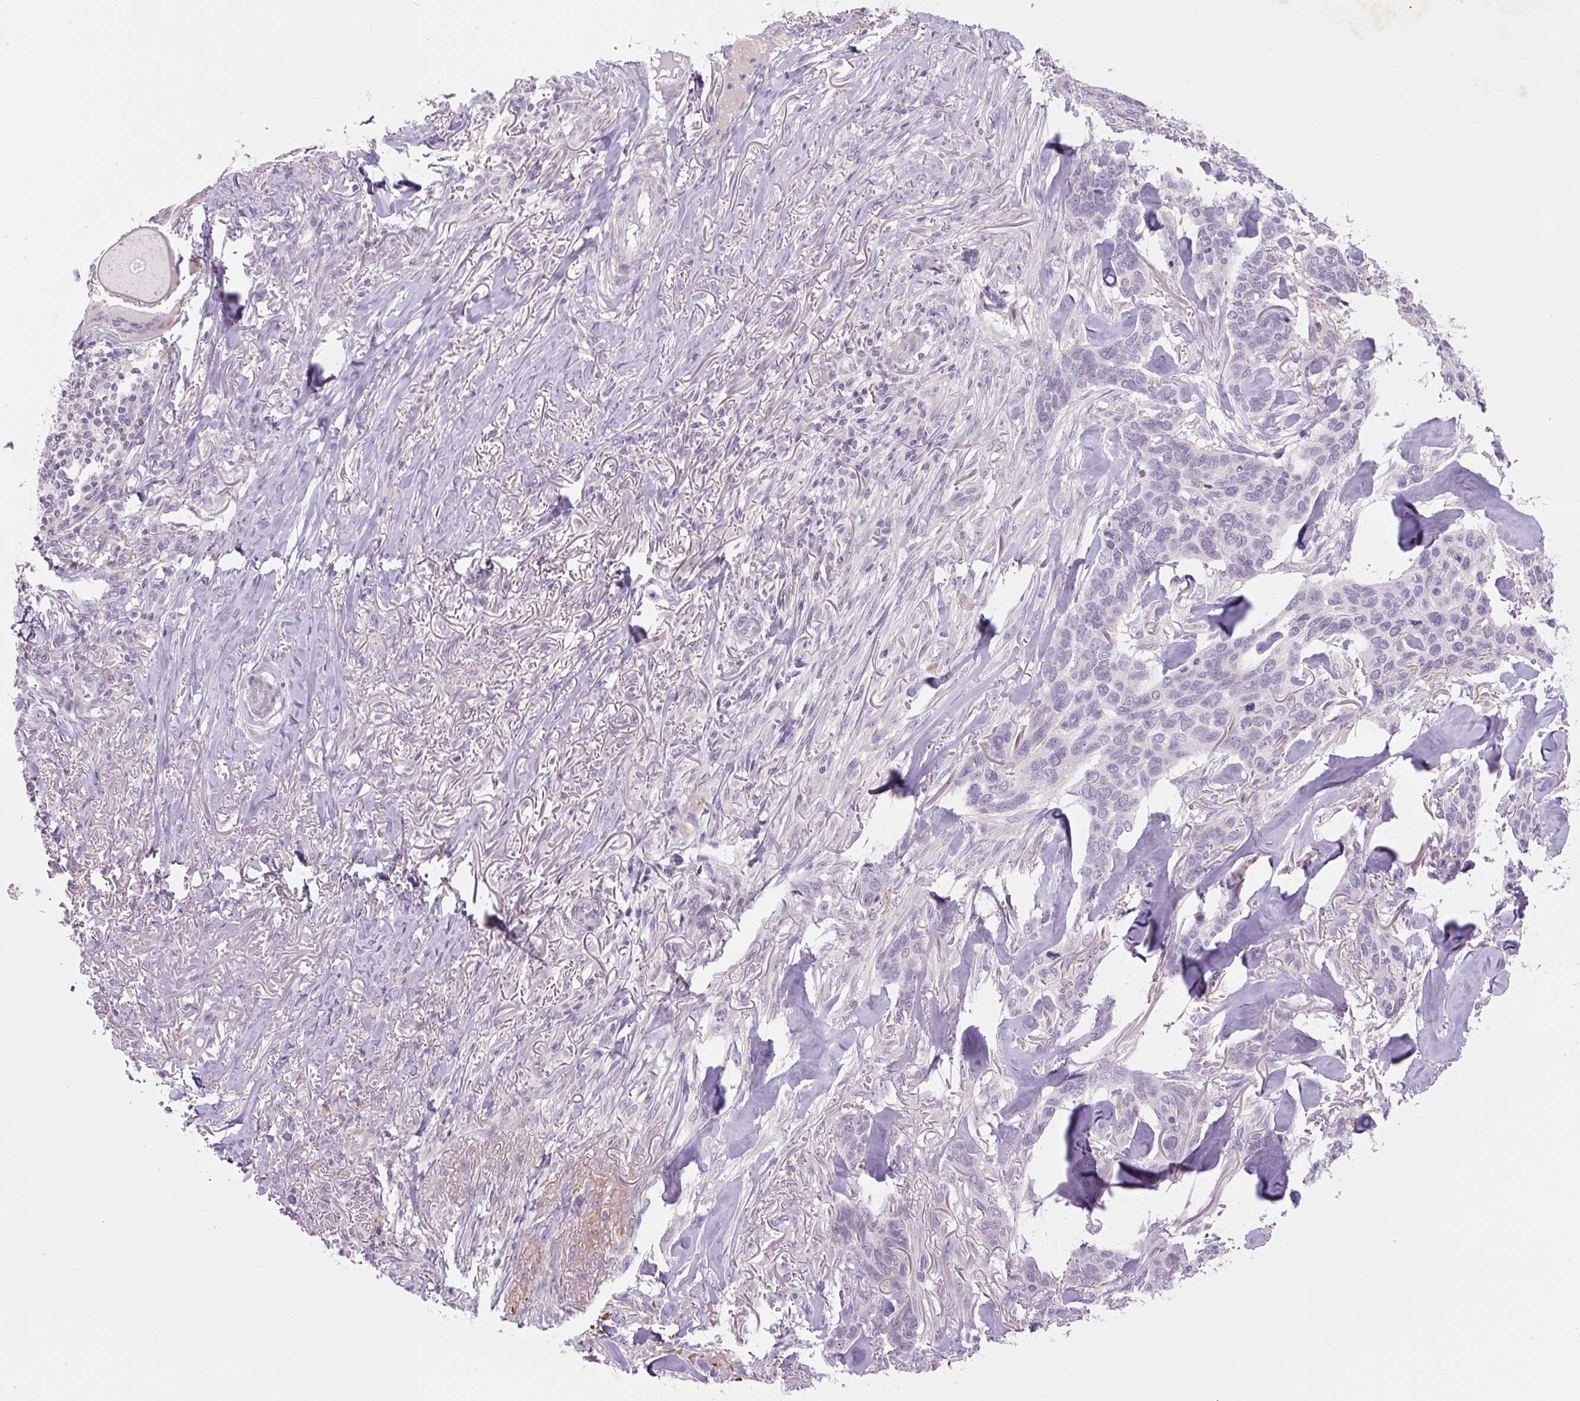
{"staining": {"intensity": "negative", "quantity": "none", "location": "none"}, "tissue": "skin cancer", "cell_type": "Tumor cells", "image_type": "cancer", "snomed": [{"axis": "morphology", "description": "Basal cell carcinoma"}, {"axis": "topography", "description": "Skin"}], "caption": "Immunohistochemistry of skin basal cell carcinoma exhibits no positivity in tumor cells.", "gene": "TMEM100", "patient": {"sex": "male", "age": 86}}